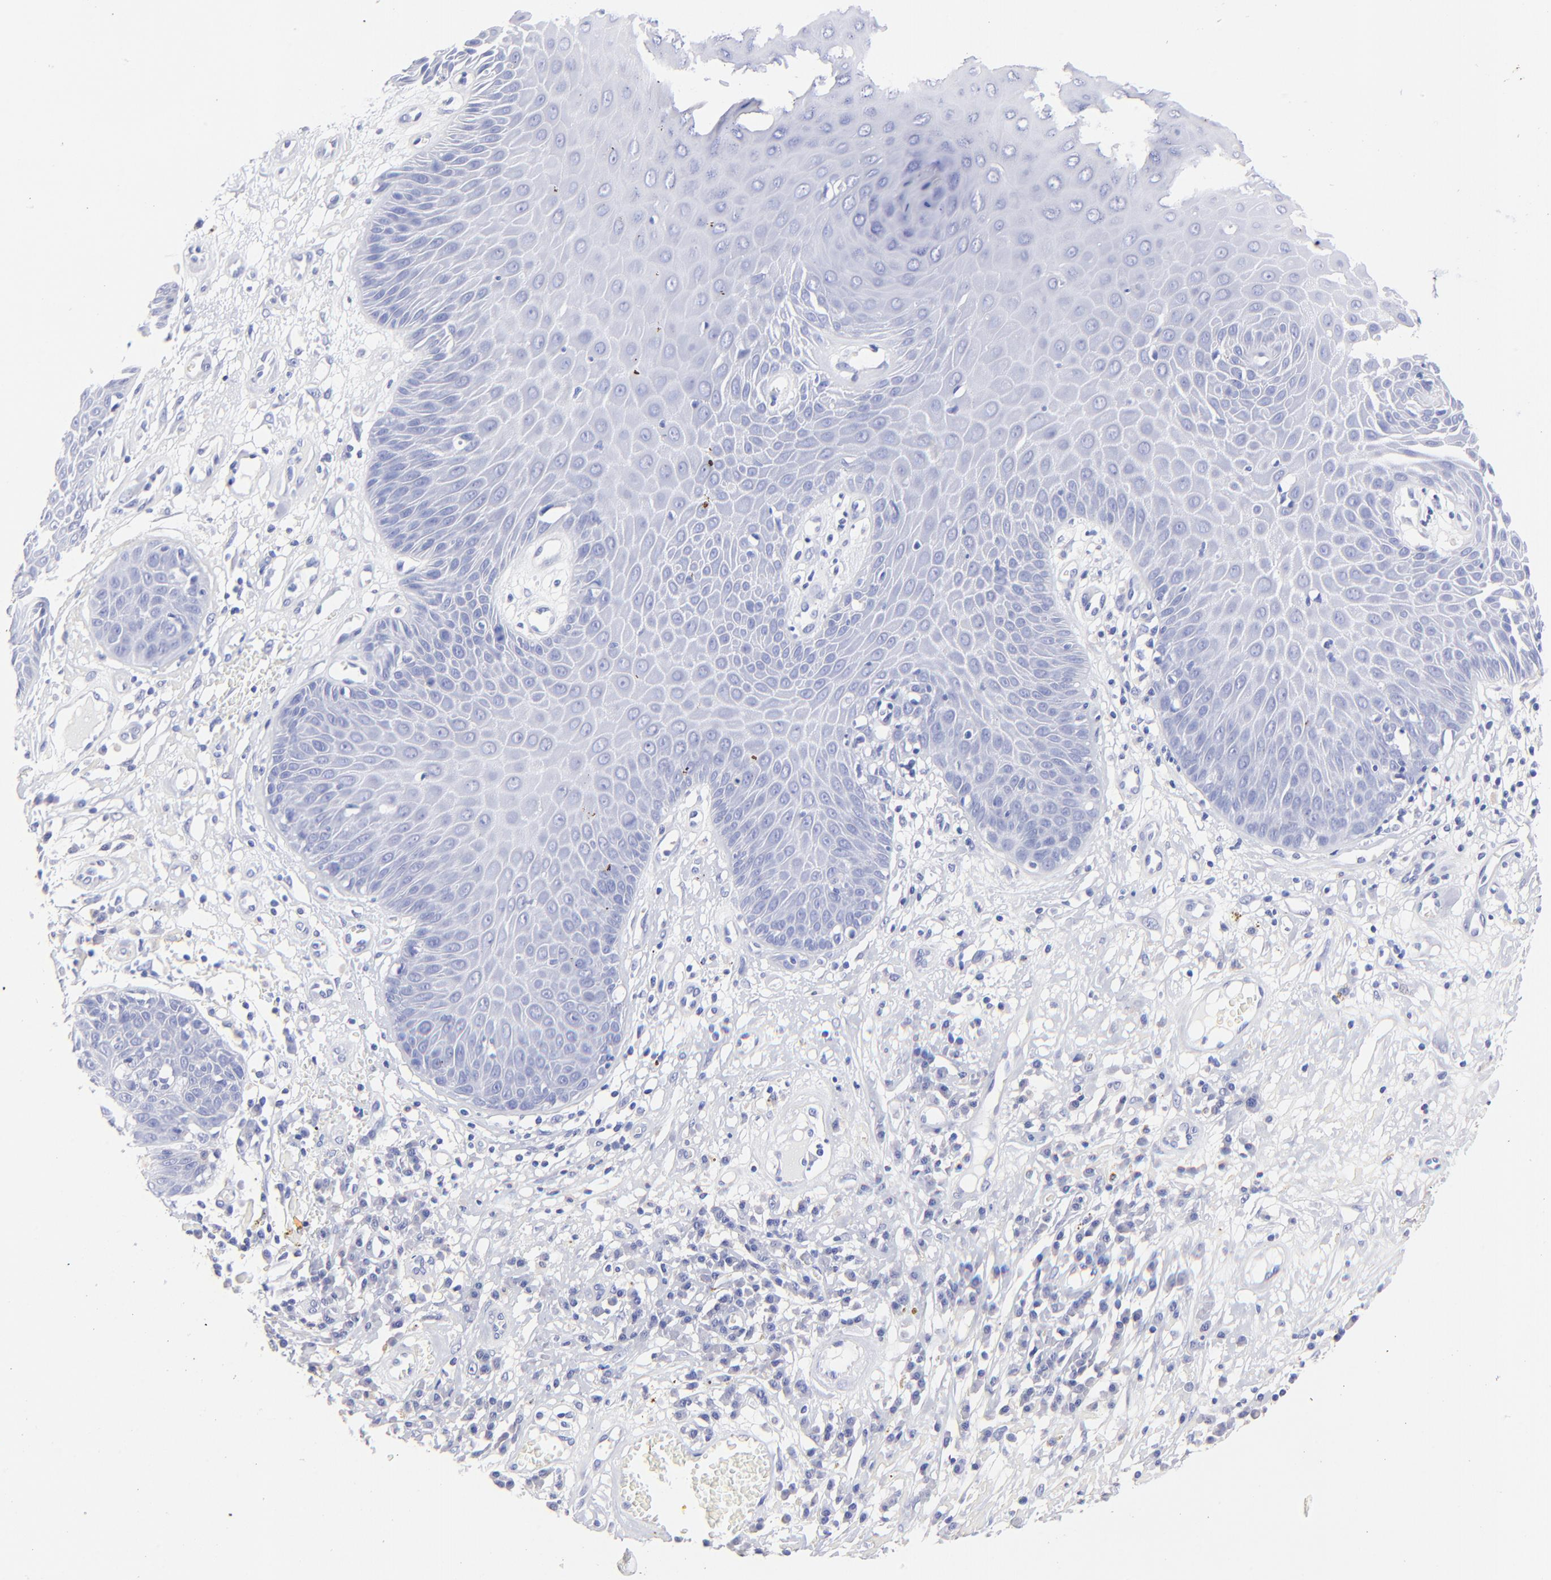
{"staining": {"intensity": "negative", "quantity": "none", "location": "none"}, "tissue": "skin cancer", "cell_type": "Tumor cells", "image_type": "cancer", "snomed": [{"axis": "morphology", "description": "Squamous cell carcinoma, NOS"}, {"axis": "topography", "description": "Skin"}], "caption": "High power microscopy image of an immunohistochemistry image of skin cancer (squamous cell carcinoma), revealing no significant staining in tumor cells. The staining was performed using DAB to visualize the protein expression in brown, while the nuclei were stained in blue with hematoxylin (Magnification: 20x).", "gene": "HORMAD2", "patient": {"sex": "male", "age": 65}}